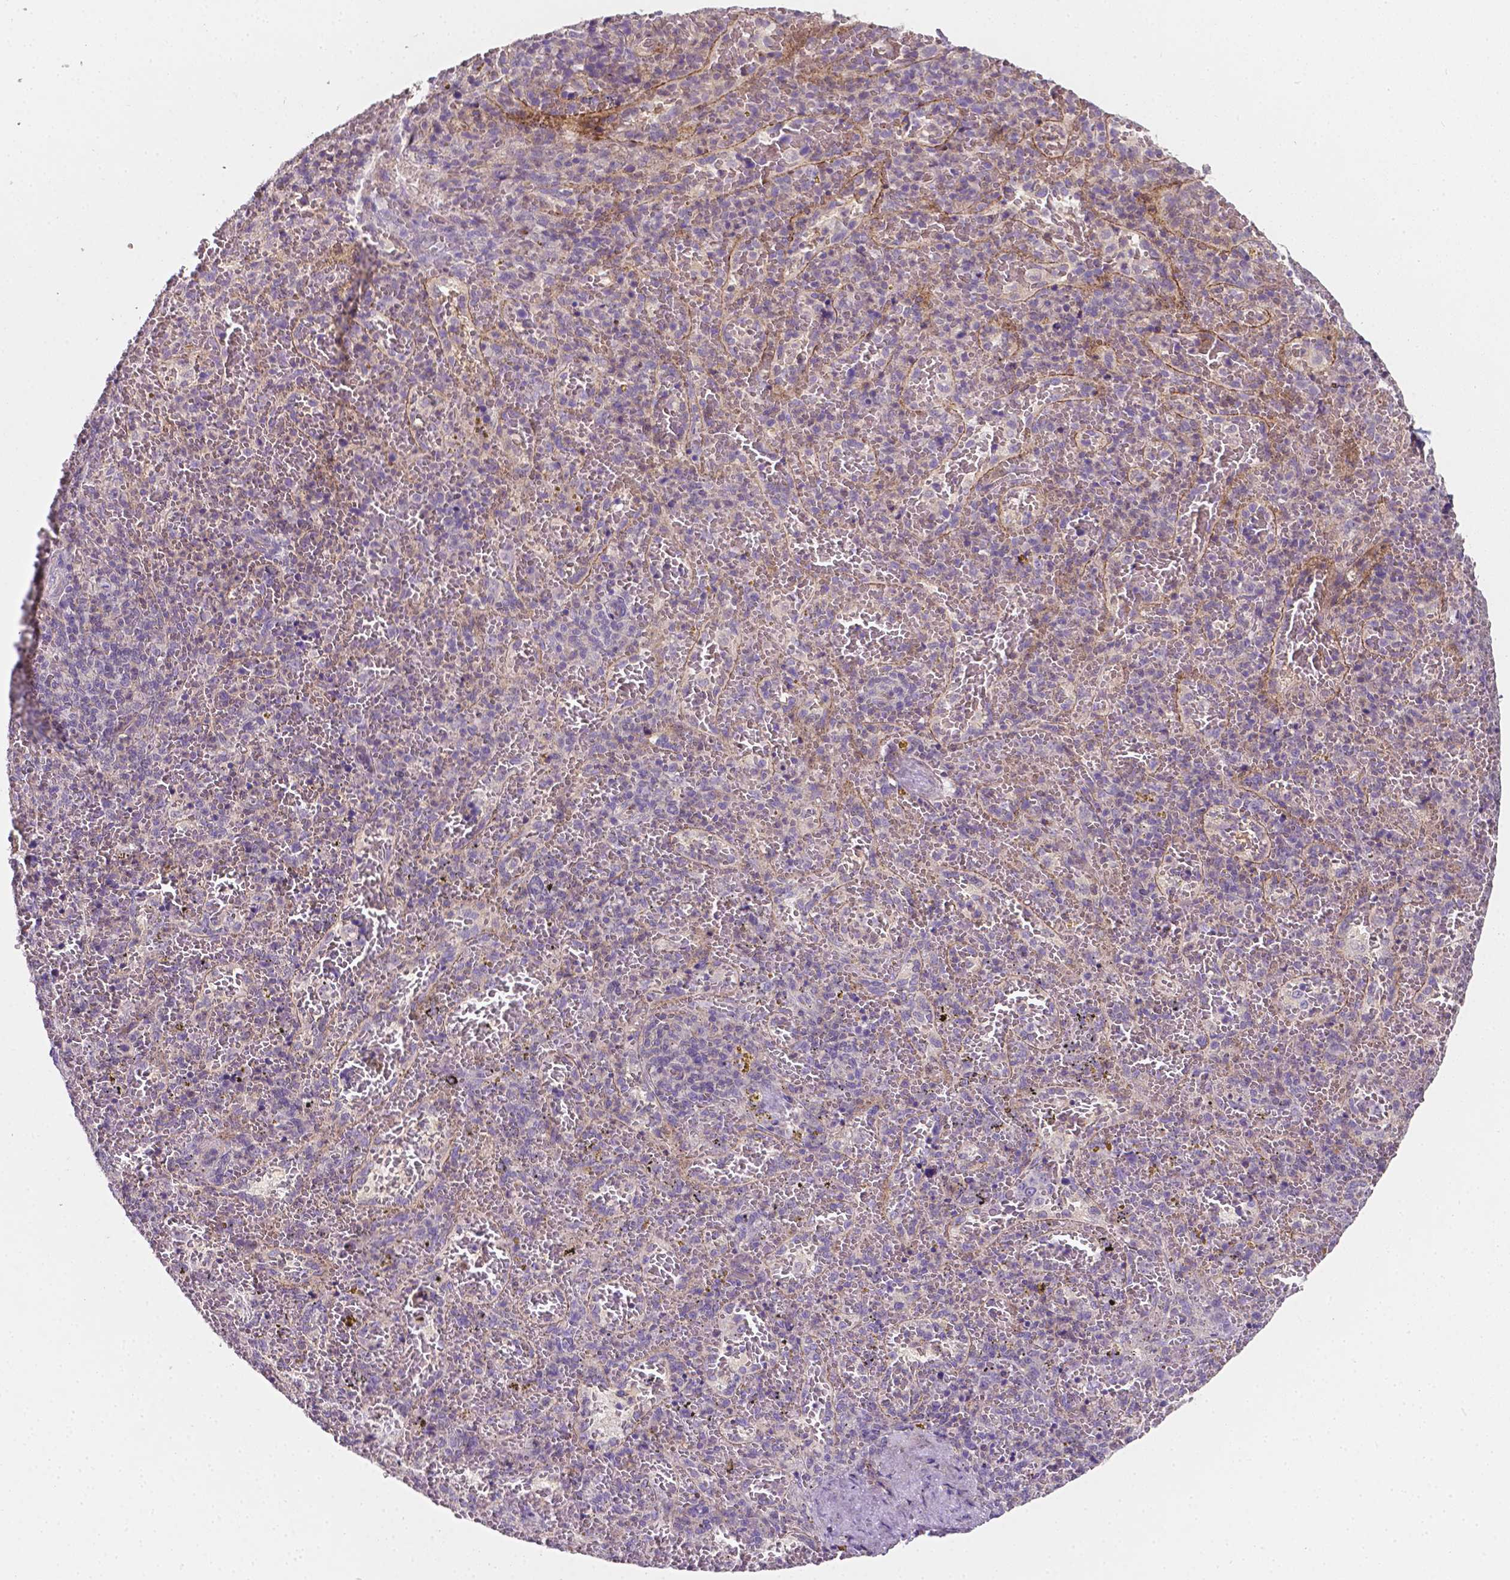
{"staining": {"intensity": "negative", "quantity": "none", "location": "none"}, "tissue": "spleen", "cell_type": "Cells in red pulp", "image_type": "normal", "snomed": [{"axis": "morphology", "description": "Normal tissue, NOS"}, {"axis": "topography", "description": "Spleen"}], "caption": "A high-resolution image shows immunohistochemistry (IHC) staining of normal spleen, which shows no significant expression in cells in red pulp. The staining was performed using DAB to visualize the protein expression in brown, while the nuclei were stained in blue with hematoxylin (Magnification: 20x).", "gene": "EGFR", "patient": {"sex": "female", "age": 50}}